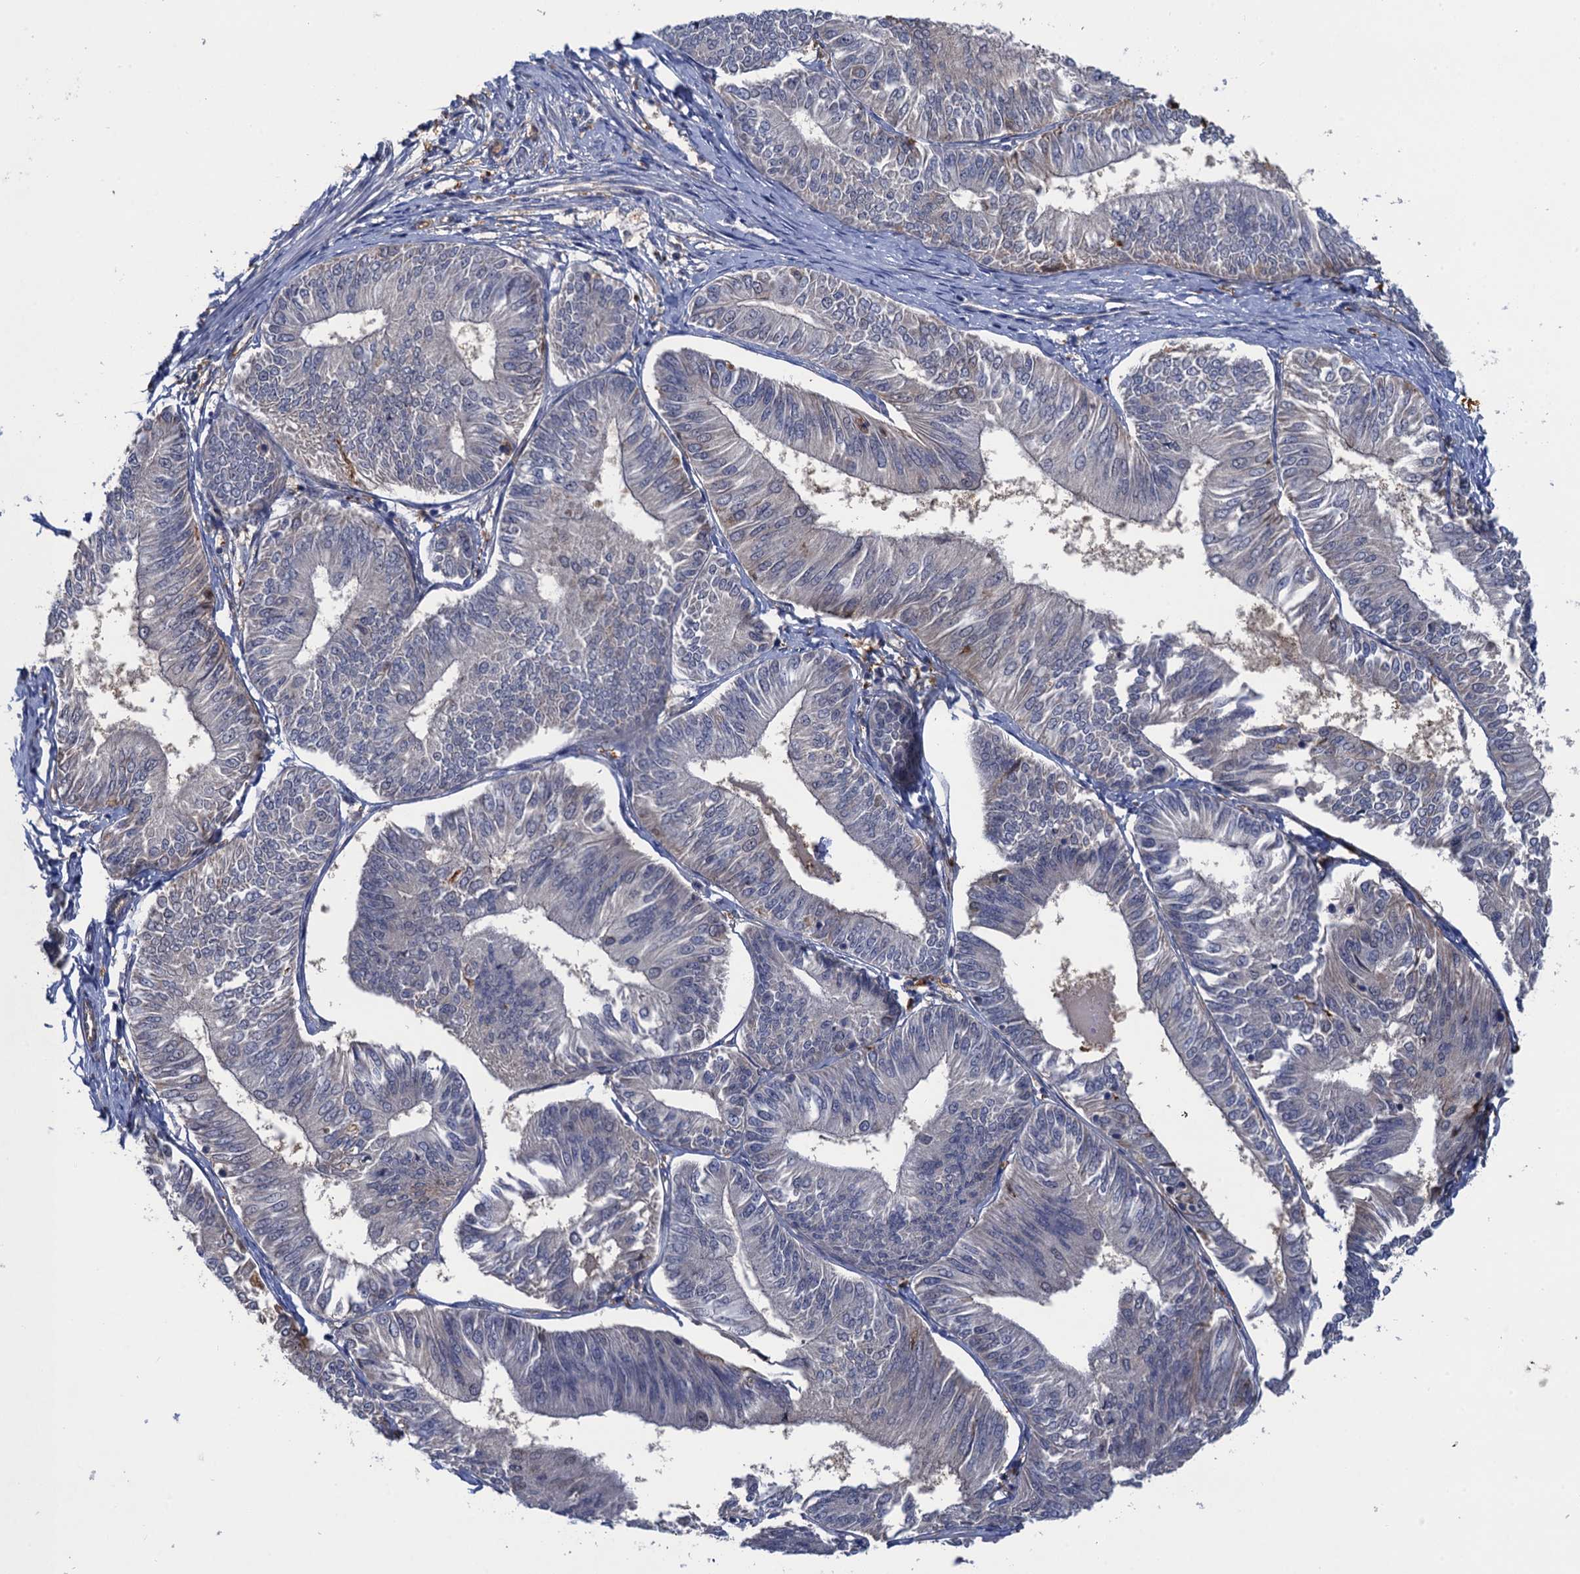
{"staining": {"intensity": "negative", "quantity": "none", "location": "none"}, "tissue": "endometrial cancer", "cell_type": "Tumor cells", "image_type": "cancer", "snomed": [{"axis": "morphology", "description": "Adenocarcinoma, NOS"}, {"axis": "topography", "description": "Endometrium"}], "caption": "A high-resolution image shows immunohistochemistry staining of endometrial cancer (adenocarcinoma), which reveals no significant staining in tumor cells.", "gene": "NEK8", "patient": {"sex": "female", "age": 58}}